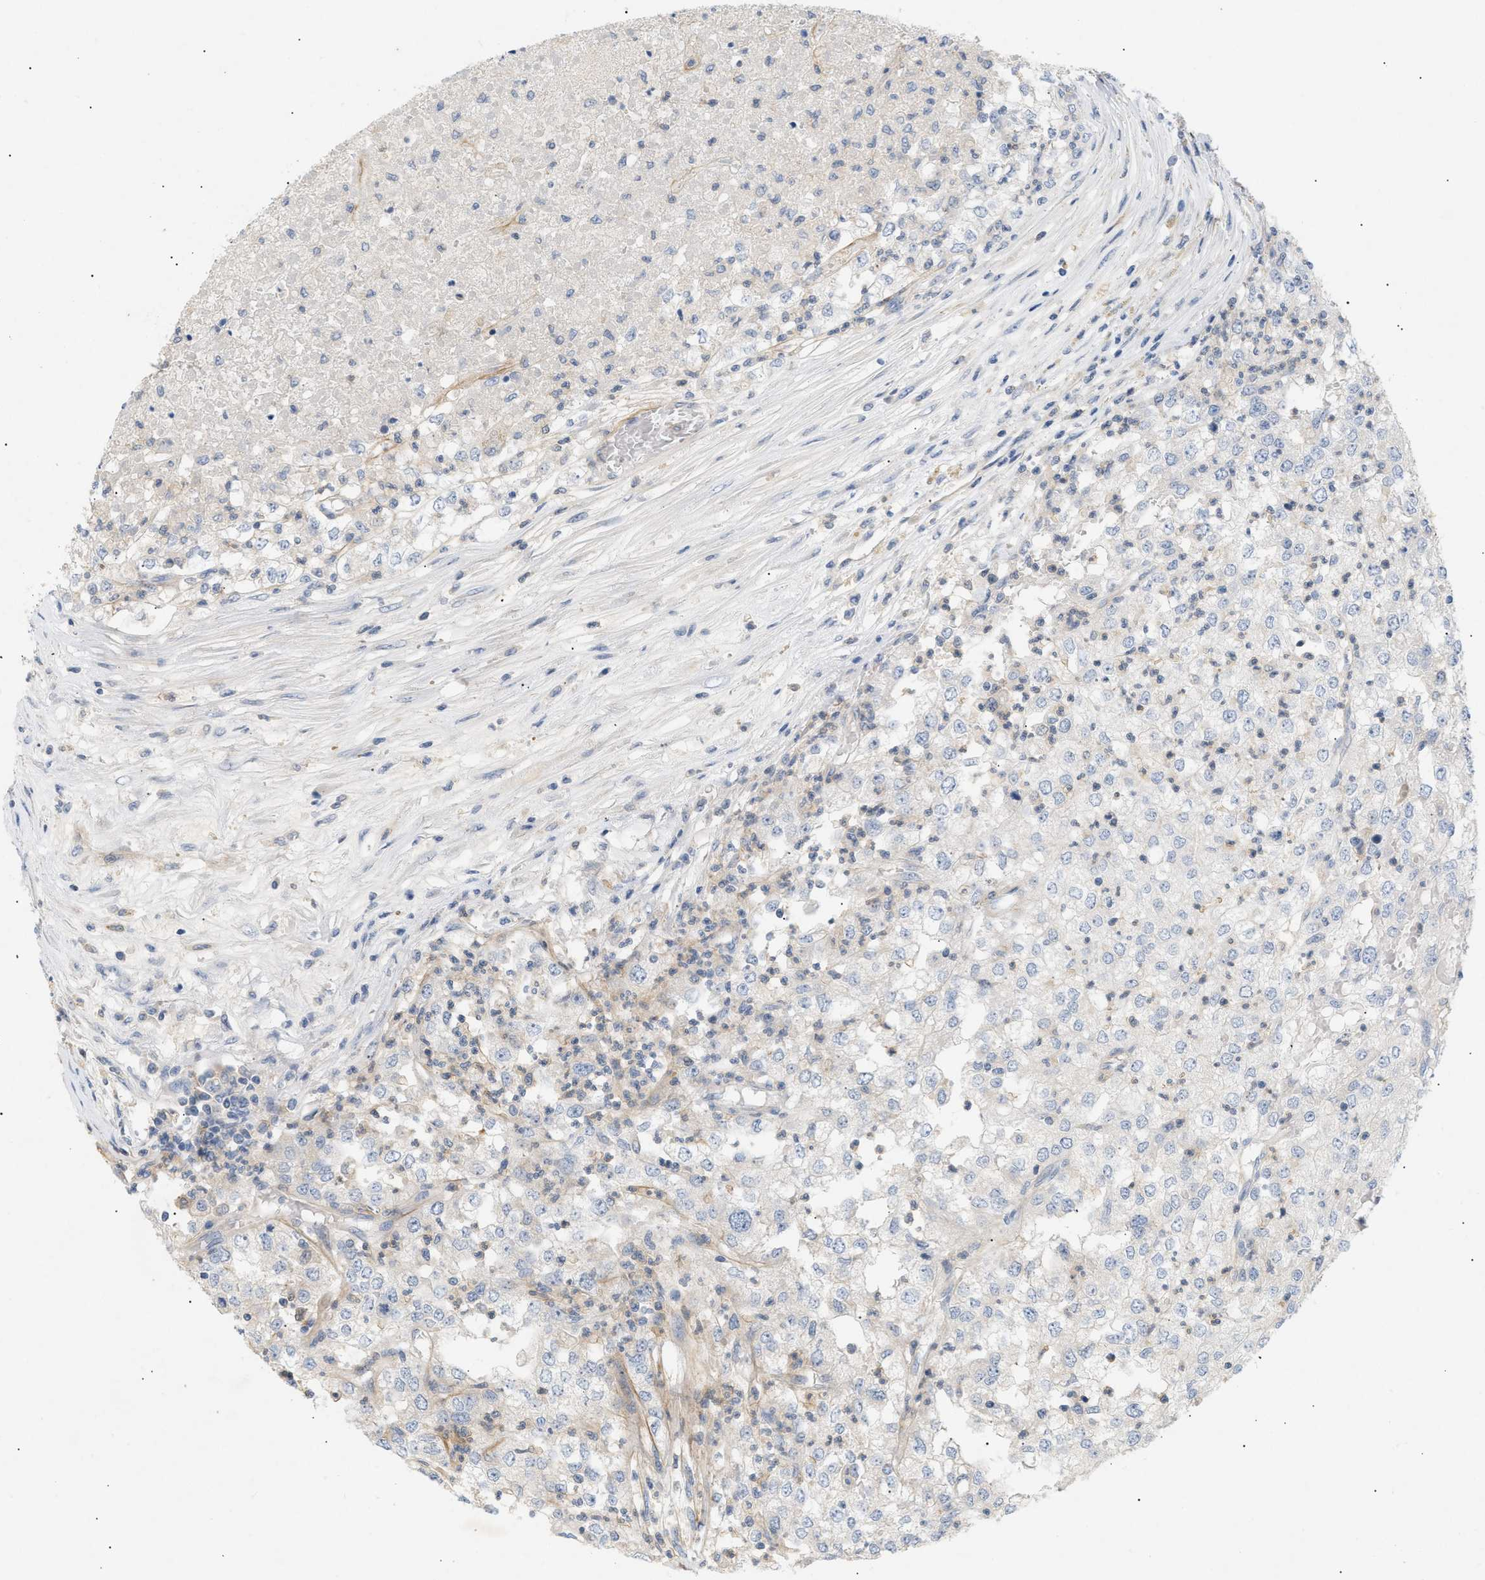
{"staining": {"intensity": "negative", "quantity": "none", "location": "none"}, "tissue": "renal cancer", "cell_type": "Tumor cells", "image_type": "cancer", "snomed": [{"axis": "morphology", "description": "Adenocarcinoma, NOS"}, {"axis": "topography", "description": "Kidney"}], "caption": "This is an immunohistochemistry (IHC) micrograph of renal cancer. There is no staining in tumor cells.", "gene": "FARS2", "patient": {"sex": "female", "age": 54}}